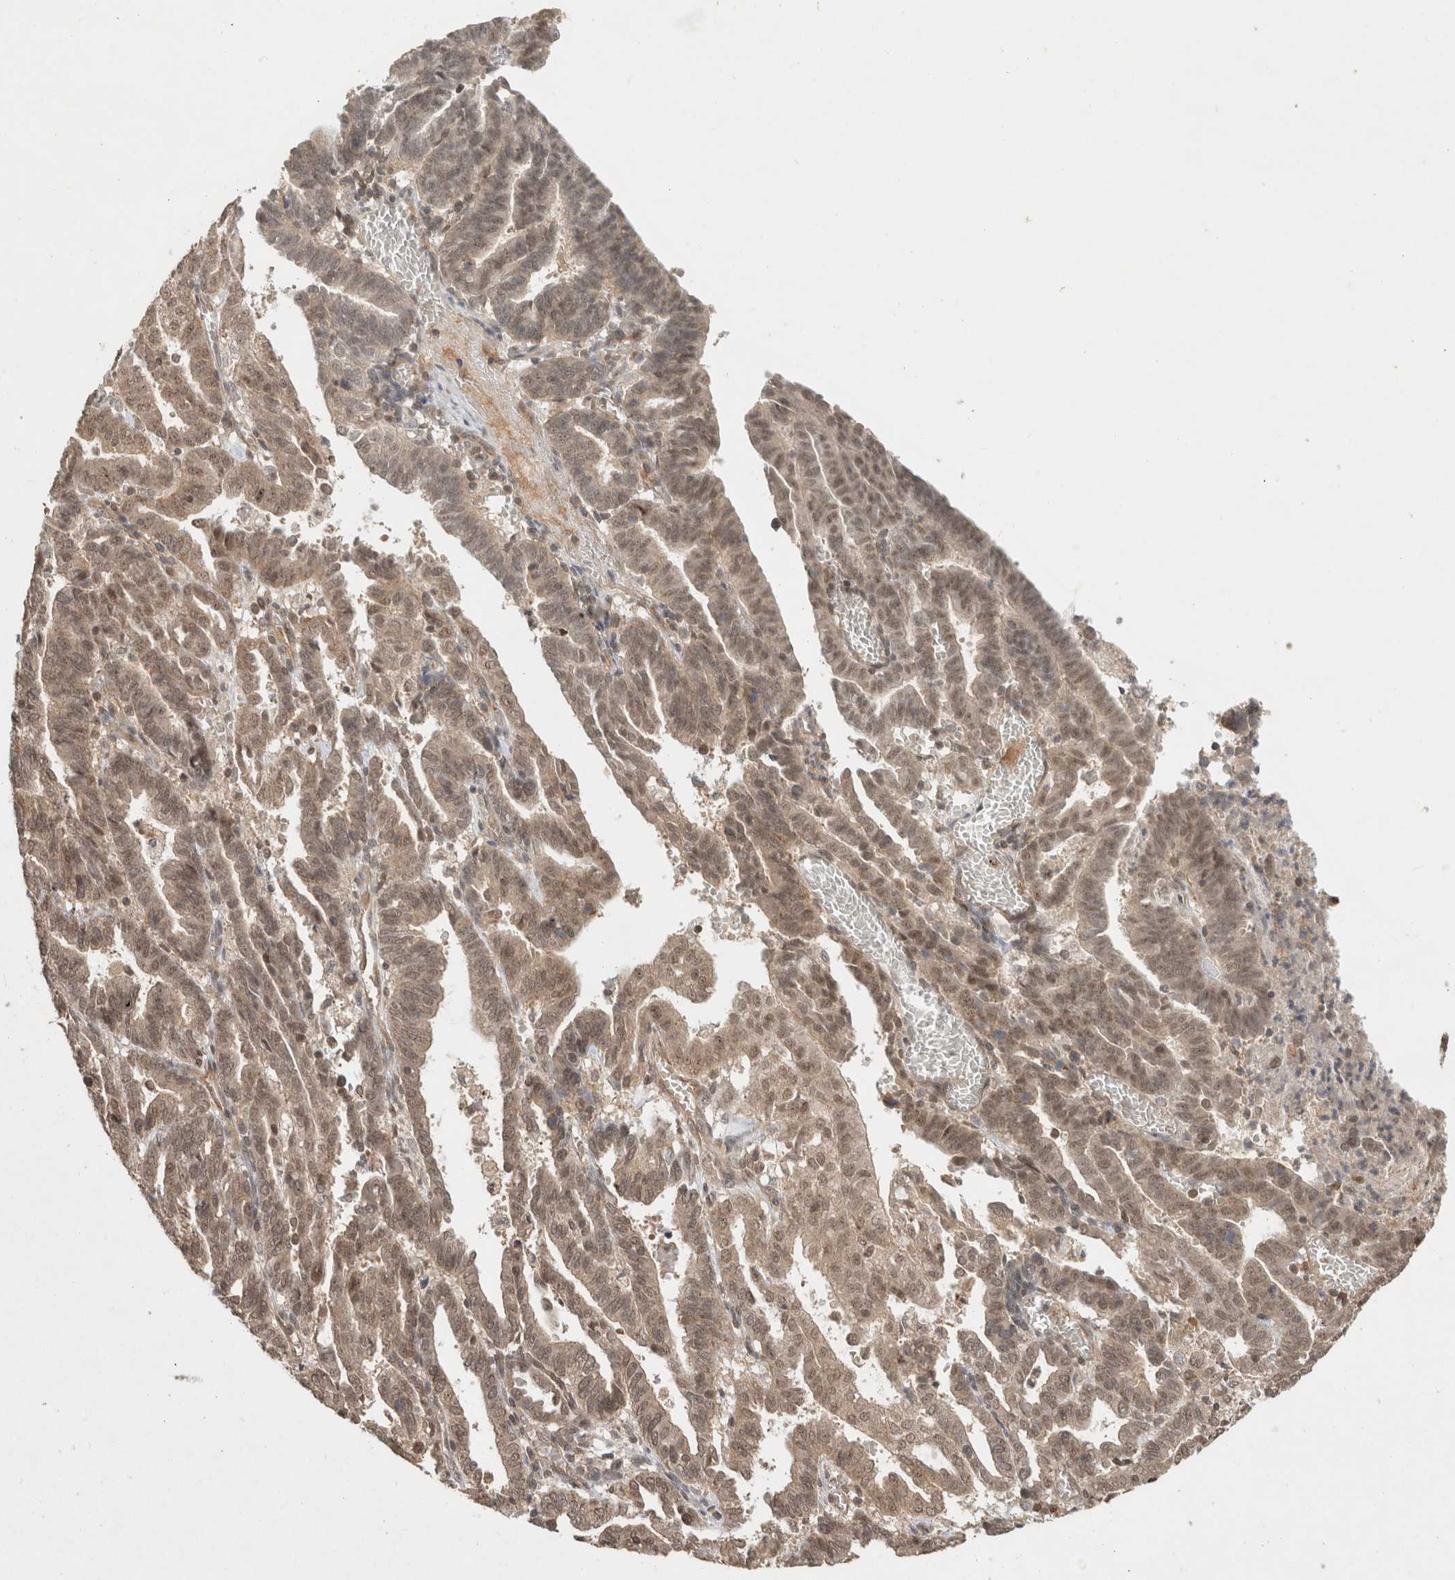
{"staining": {"intensity": "weak", "quantity": ">75%", "location": "nuclear"}, "tissue": "endometrial cancer", "cell_type": "Tumor cells", "image_type": "cancer", "snomed": [{"axis": "morphology", "description": "Adenocarcinoma, NOS"}, {"axis": "topography", "description": "Uterus"}], "caption": "Immunohistochemical staining of endometrial adenocarcinoma shows low levels of weak nuclear staining in approximately >75% of tumor cells. The staining was performed using DAB, with brown indicating positive protein expression. Nuclei are stained blue with hematoxylin.", "gene": "CAAP1", "patient": {"sex": "female", "age": 83}}